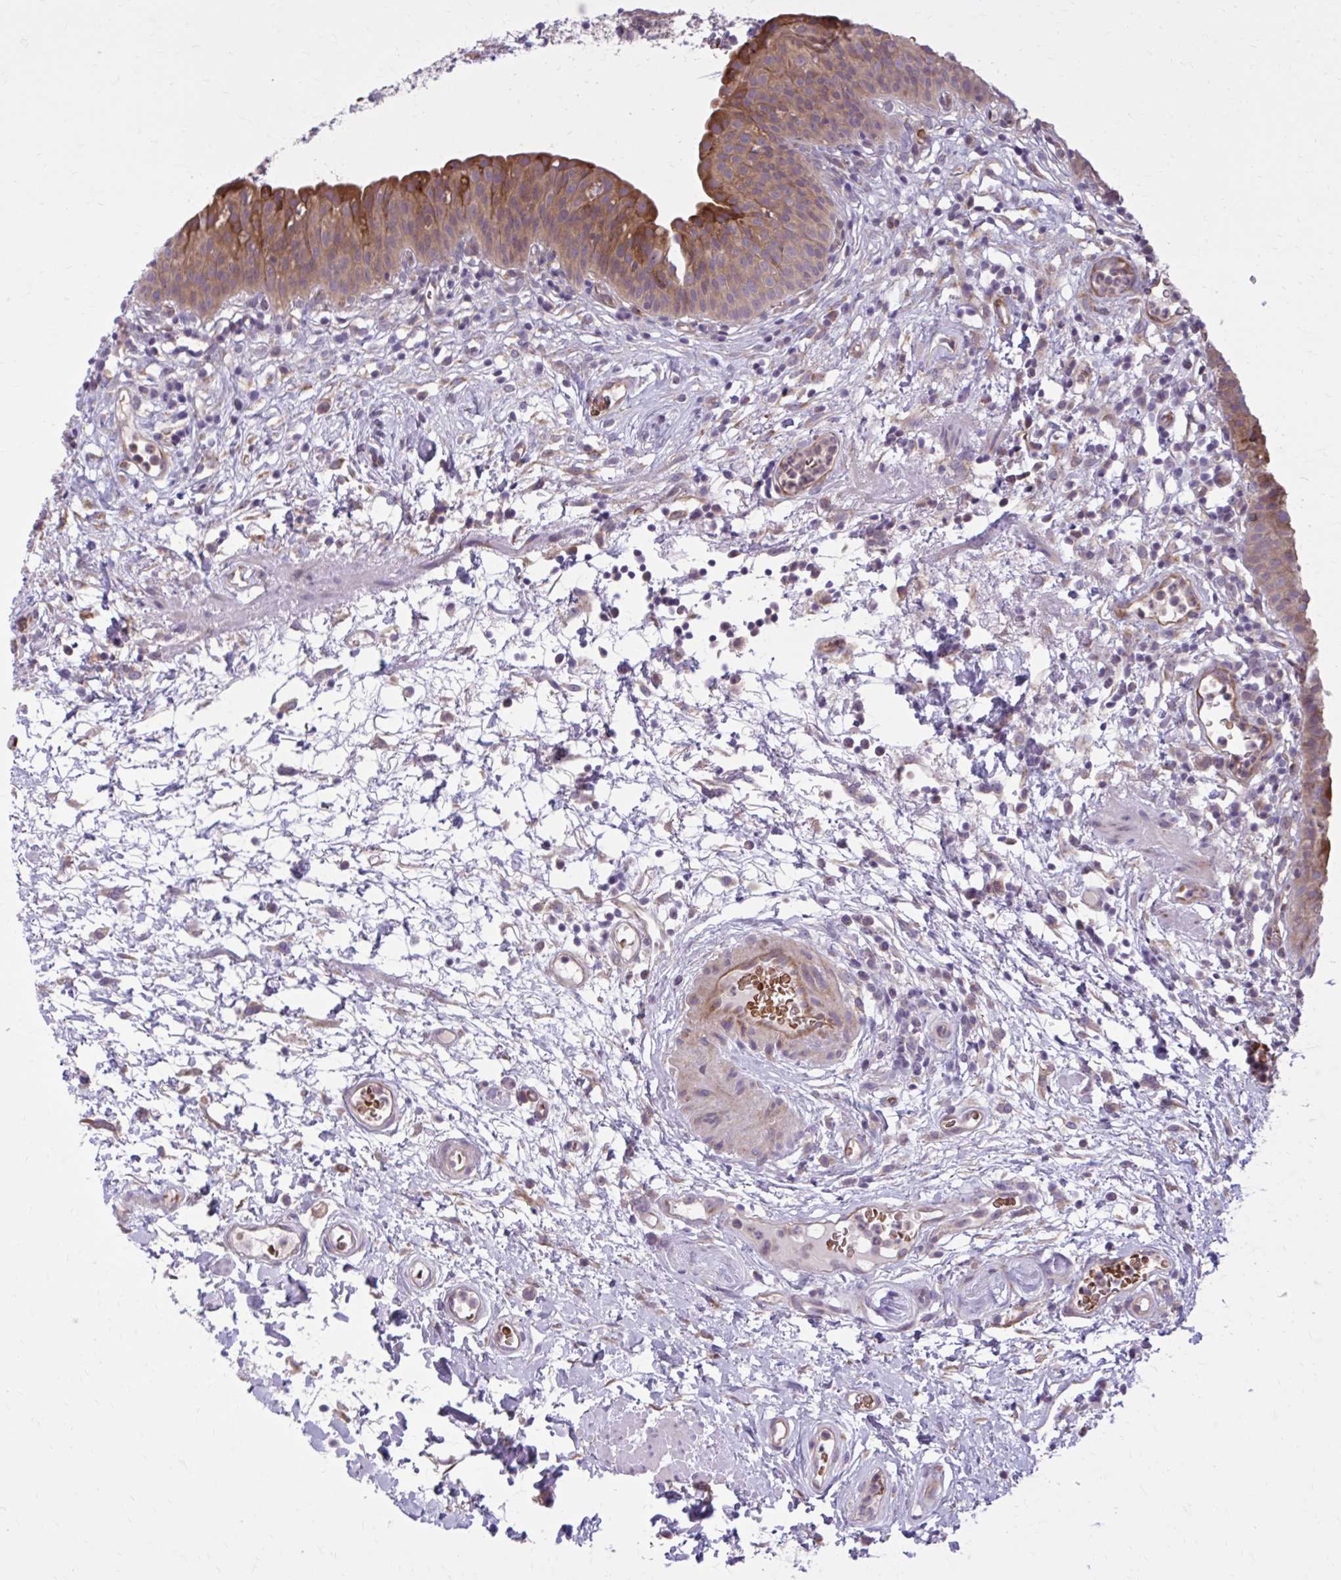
{"staining": {"intensity": "moderate", "quantity": ">75%", "location": "cytoplasmic/membranous"}, "tissue": "urinary bladder", "cell_type": "Urothelial cells", "image_type": "normal", "snomed": [{"axis": "morphology", "description": "Normal tissue, NOS"}, {"axis": "morphology", "description": "Inflammation, NOS"}, {"axis": "topography", "description": "Urinary bladder"}], "caption": "This micrograph displays normal urinary bladder stained with immunohistochemistry (IHC) to label a protein in brown. The cytoplasmic/membranous of urothelial cells show moderate positivity for the protein. Nuclei are counter-stained blue.", "gene": "SNF8", "patient": {"sex": "male", "age": 57}}